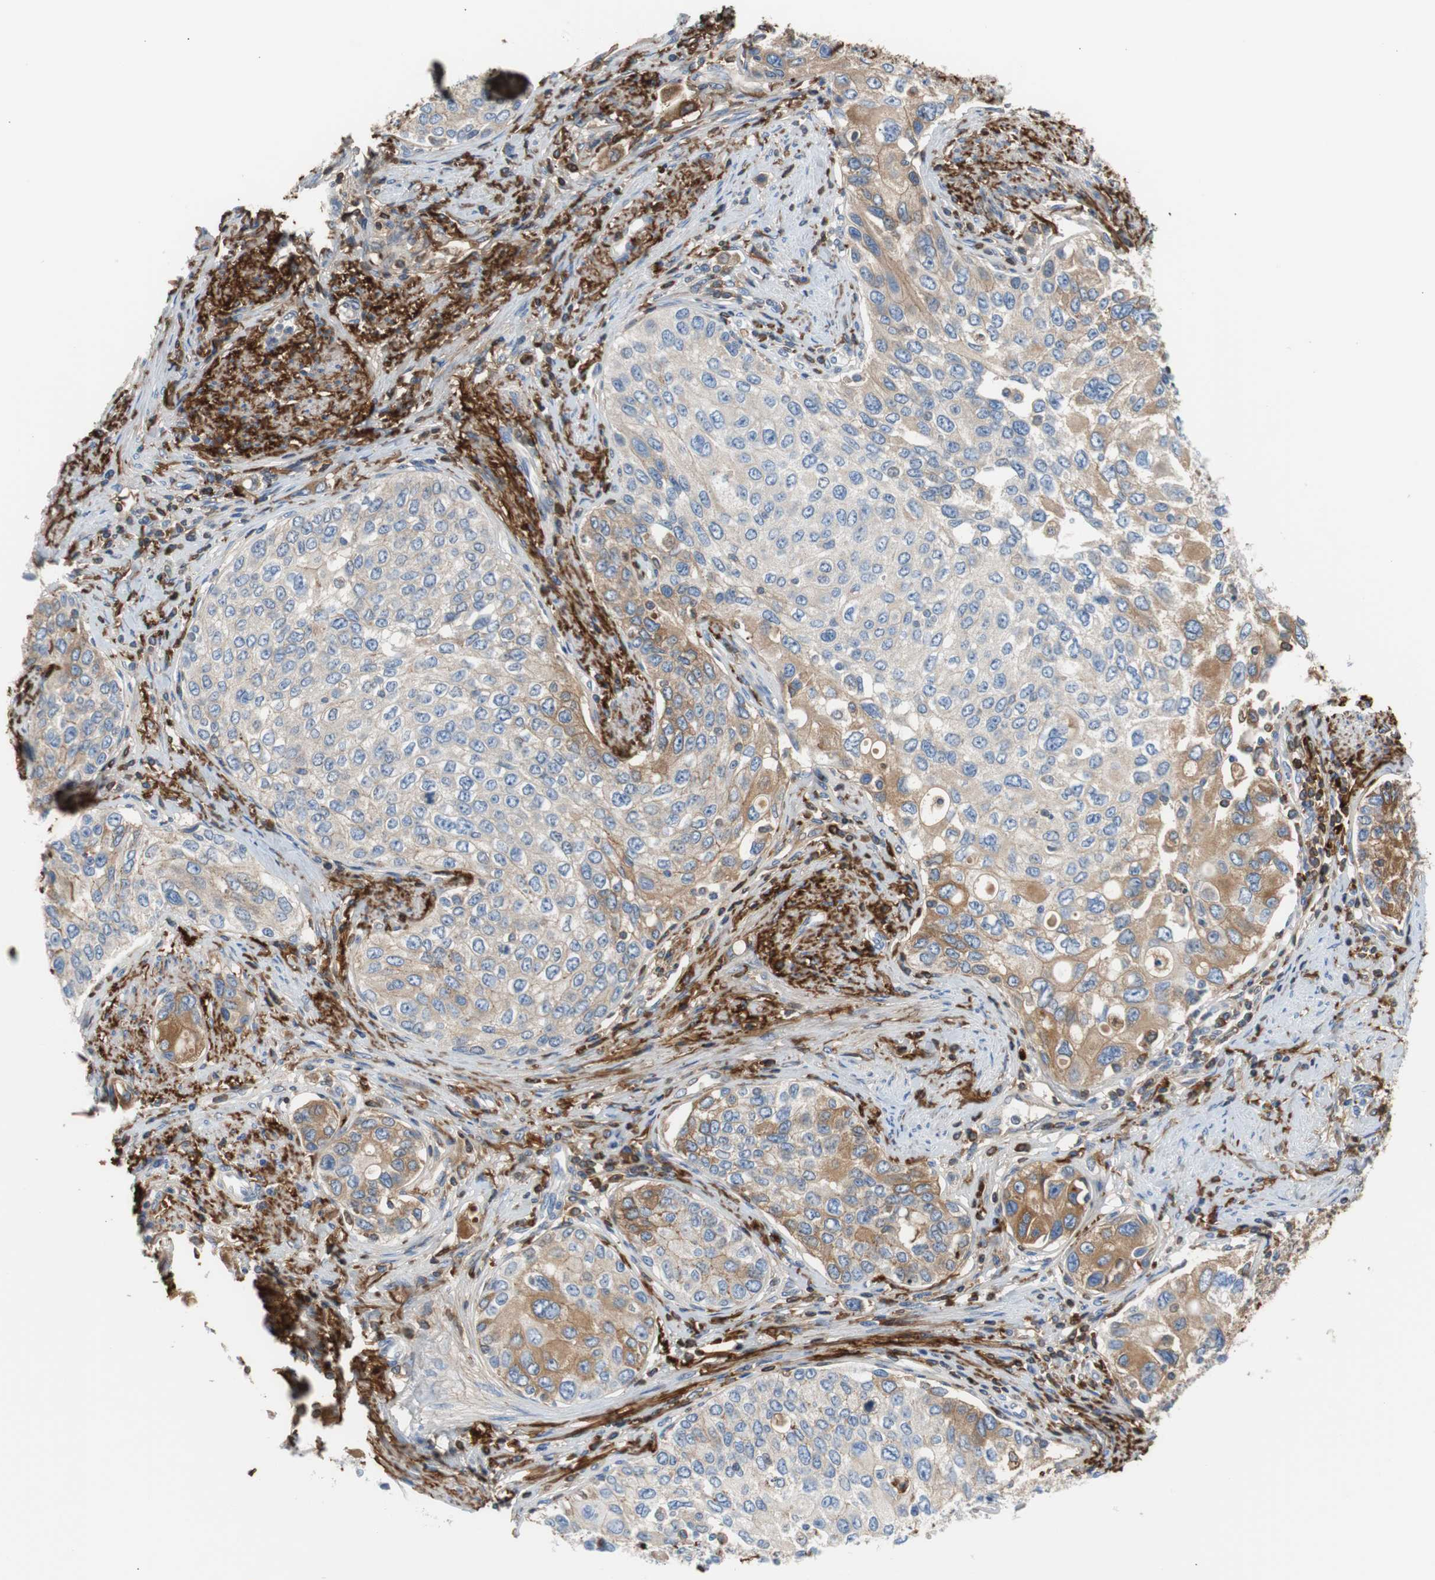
{"staining": {"intensity": "weak", "quantity": "<25%", "location": "cytoplasmic/membranous"}, "tissue": "urothelial cancer", "cell_type": "Tumor cells", "image_type": "cancer", "snomed": [{"axis": "morphology", "description": "Urothelial carcinoma, High grade"}, {"axis": "topography", "description": "Urinary bladder"}], "caption": "The immunohistochemistry (IHC) micrograph has no significant expression in tumor cells of urothelial cancer tissue.", "gene": "APCS", "patient": {"sex": "female", "age": 56}}